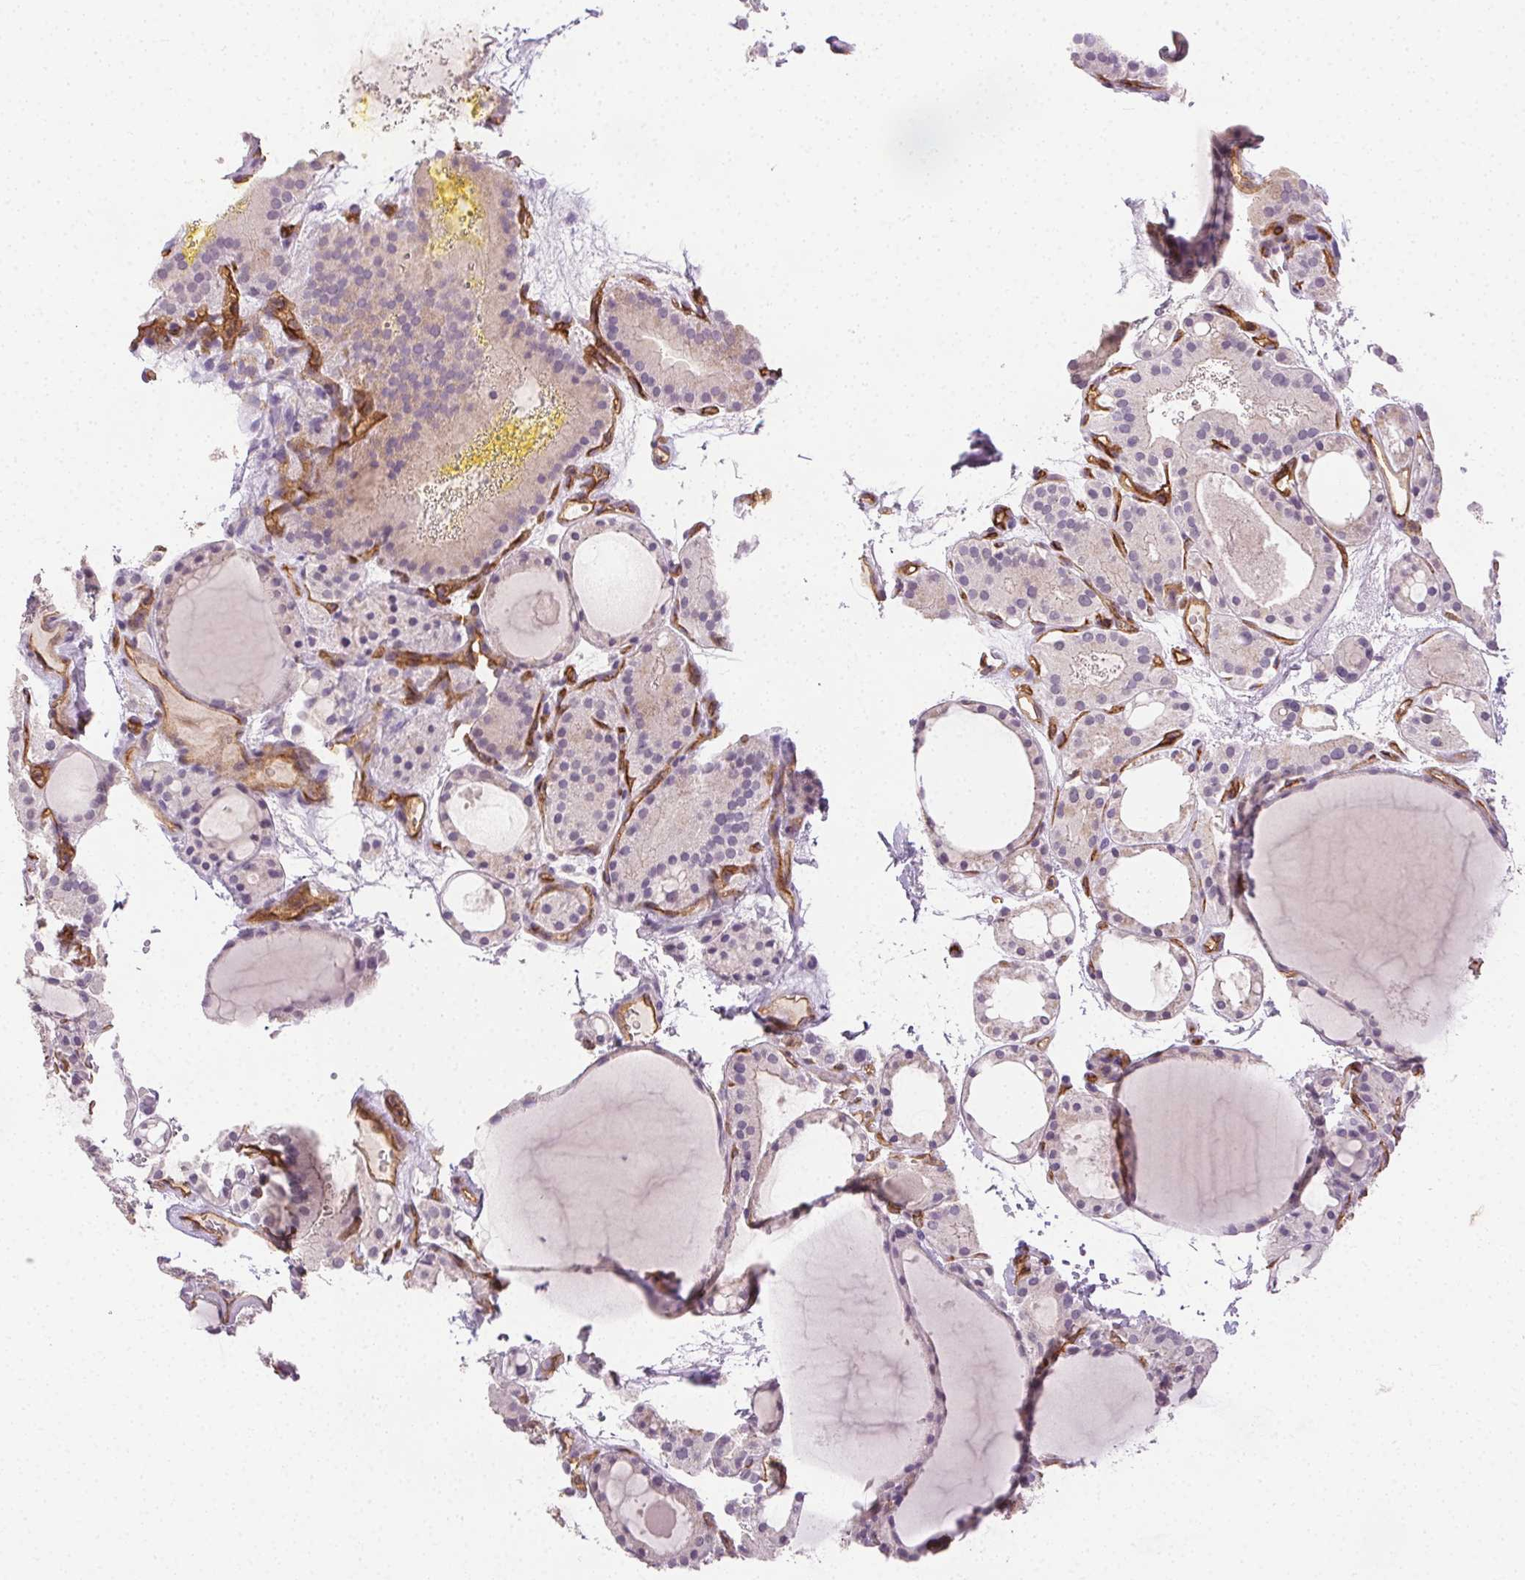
{"staining": {"intensity": "negative", "quantity": "none", "location": "none"}, "tissue": "thyroid cancer", "cell_type": "Tumor cells", "image_type": "cancer", "snomed": [{"axis": "morphology", "description": "Papillary adenocarcinoma, NOS"}, {"axis": "topography", "description": "Thyroid gland"}], "caption": "Thyroid cancer (papillary adenocarcinoma) was stained to show a protein in brown. There is no significant staining in tumor cells. The staining was performed using DAB (3,3'-diaminobenzidine) to visualize the protein expression in brown, while the nuclei were stained in blue with hematoxylin (Magnification: 20x).", "gene": "PODXL", "patient": {"sex": "male", "age": 87}}